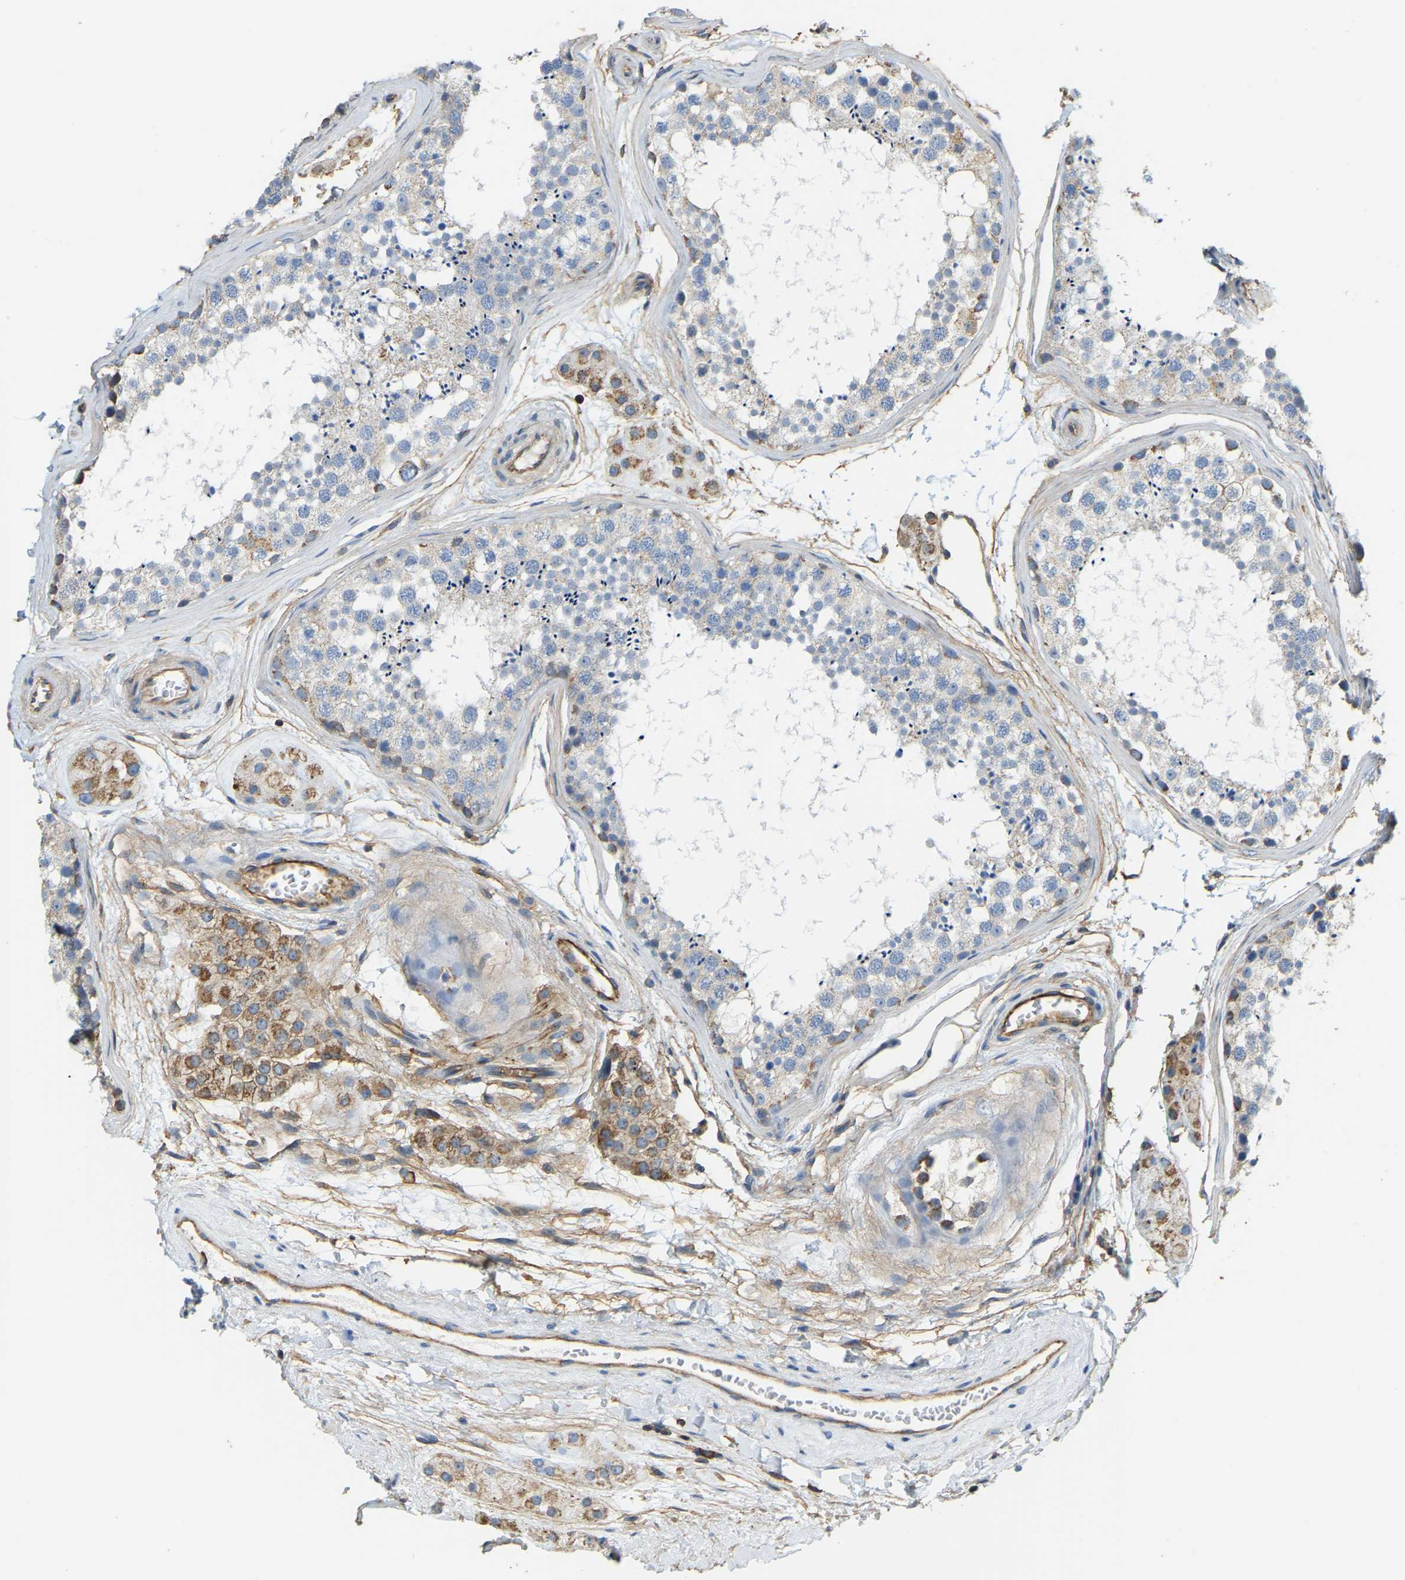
{"staining": {"intensity": "moderate", "quantity": "25%-75%", "location": "cytoplasmic/membranous"}, "tissue": "testis", "cell_type": "Cells in seminiferous ducts", "image_type": "normal", "snomed": [{"axis": "morphology", "description": "Normal tissue, NOS"}, {"axis": "topography", "description": "Testis"}], "caption": "Immunohistochemistry (IHC) of benign testis displays medium levels of moderate cytoplasmic/membranous positivity in approximately 25%-75% of cells in seminiferous ducts. (IHC, brightfield microscopy, high magnification).", "gene": "AHNAK", "patient": {"sex": "male", "age": 56}}